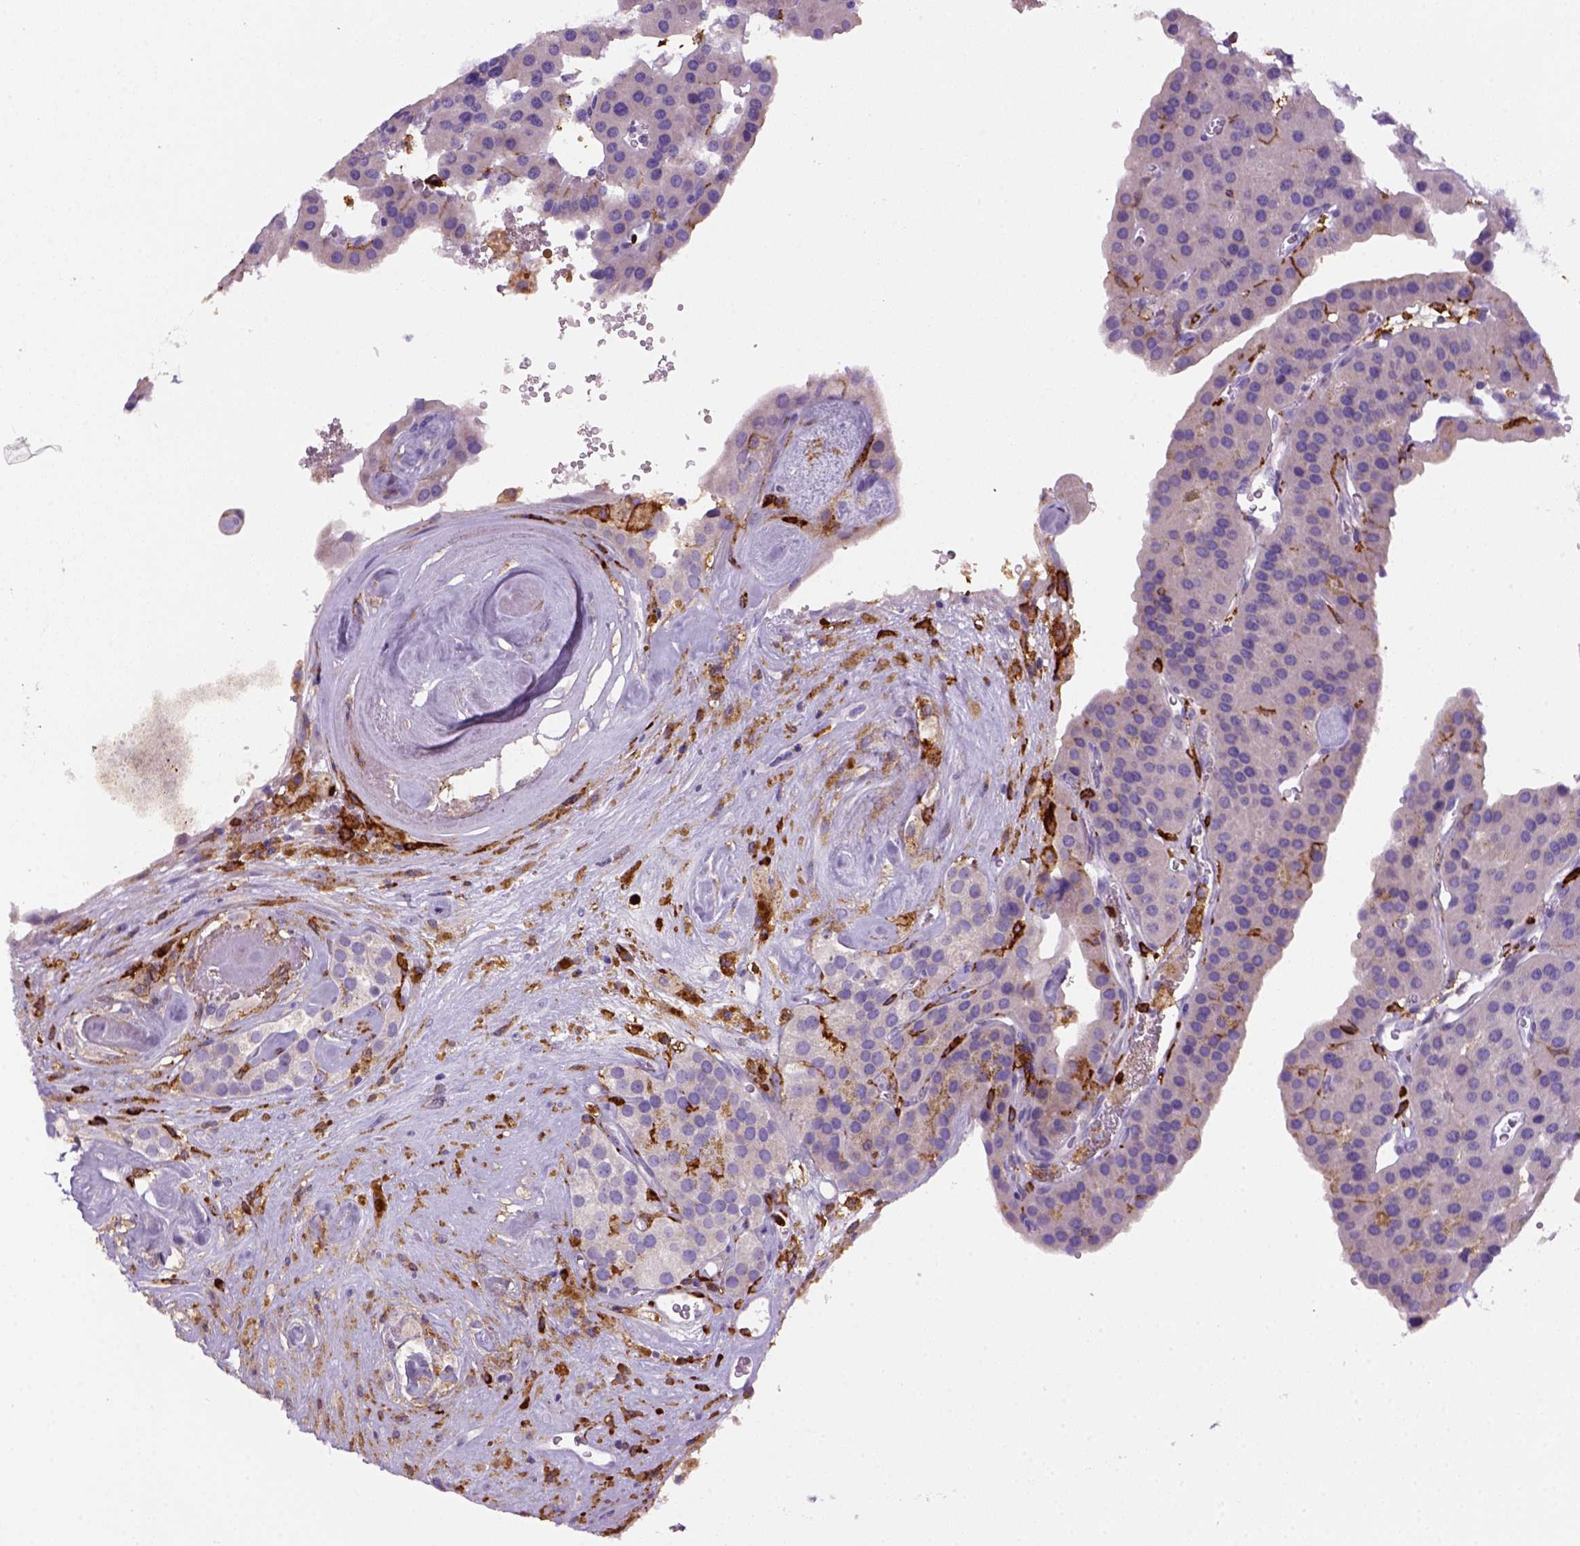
{"staining": {"intensity": "negative", "quantity": "none", "location": "none"}, "tissue": "parathyroid gland", "cell_type": "Glandular cells", "image_type": "normal", "snomed": [{"axis": "morphology", "description": "Normal tissue, NOS"}, {"axis": "morphology", "description": "Adenoma, NOS"}, {"axis": "topography", "description": "Parathyroid gland"}], "caption": "High magnification brightfield microscopy of normal parathyroid gland stained with DAB (3,3'-diaminobenzidine) (brown) and counterstained with hematoxylin (blue): glandular cells show no significant positivity.", "gene": "CD14", "patient": {"sex": "female", "age": 86}}